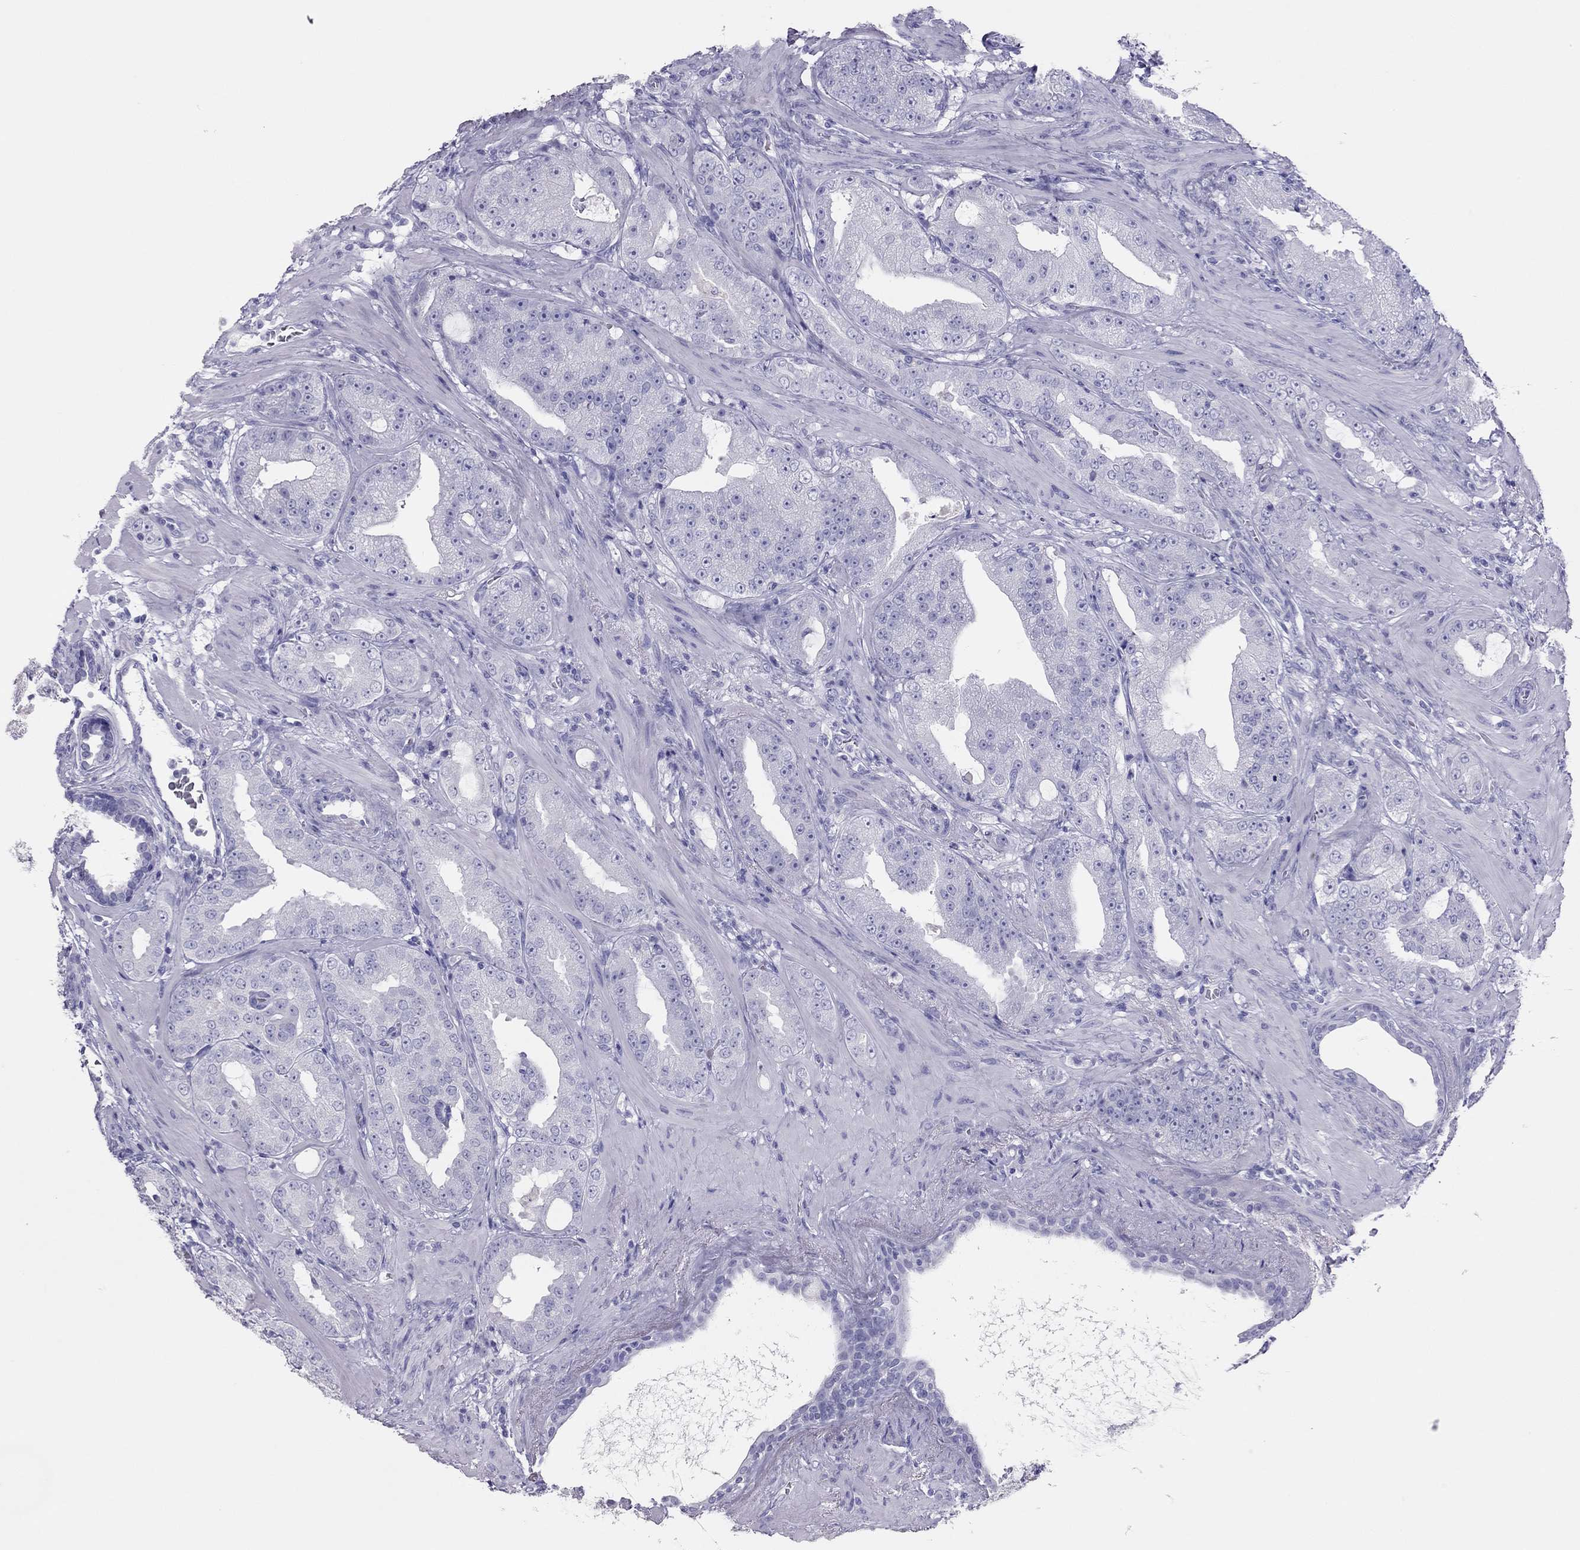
{"staining": {"intensity": "negative", "quantity": "none", "location": "none"}, "tissue": "prostate cancer", "cell_type": "Tumor cells", "image_type": "cancer", "snomed": [{"axis": "morphology", "description": "Adenocarcinoma, Low grade"}, {"axis": "topography", "description": "Prostate"}], "caption": "This is an immunohistochemistry micrograph of human prostate adenocarcinoma (low-grade). There is no staining in tumor cells.", "gene": "TSHB", "patient": {"sex": "male", "age": 62}}